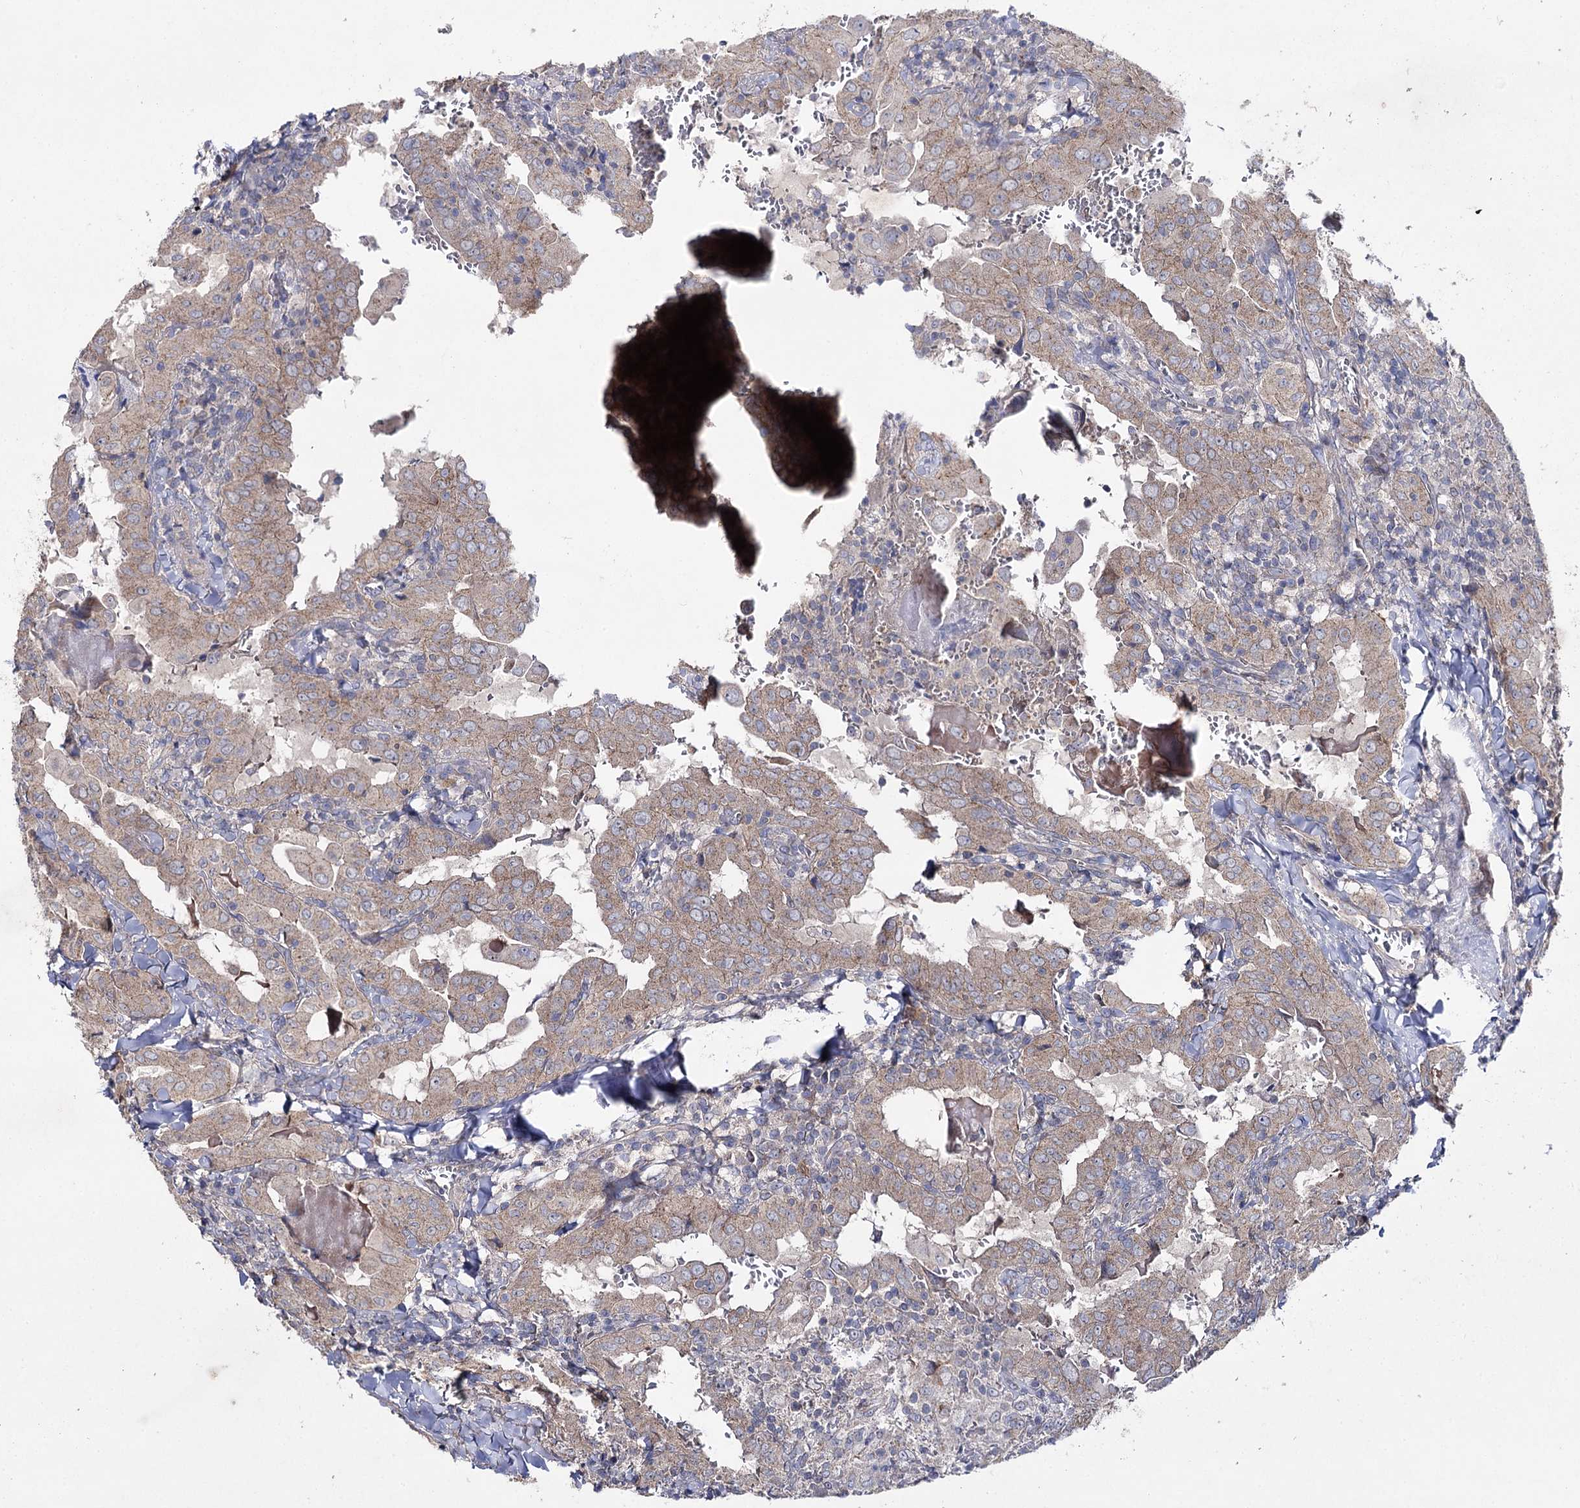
{"staining": {"intensity": "weak", "quantity": ">75%", "location": "cytoplasmic/membranous"}, "tissue": "thyroid cancer", "cell_type": "Tumor cells", "image_type": "cancer", "snomed": [{"axis": "morphology", "description": "Papillary adenocarcinoma, NOS"}, {"axis": "topography", "description": "Thyroid gland"}], "caption": "Protein staining reveals weak cytoplasmic/membranous positivity in approximately >75% of tumor cells in thyroid cancer (papillary adenocarcinoma).", "gene": "AURKC", "patient": {"sex": "female", "age": 72}}